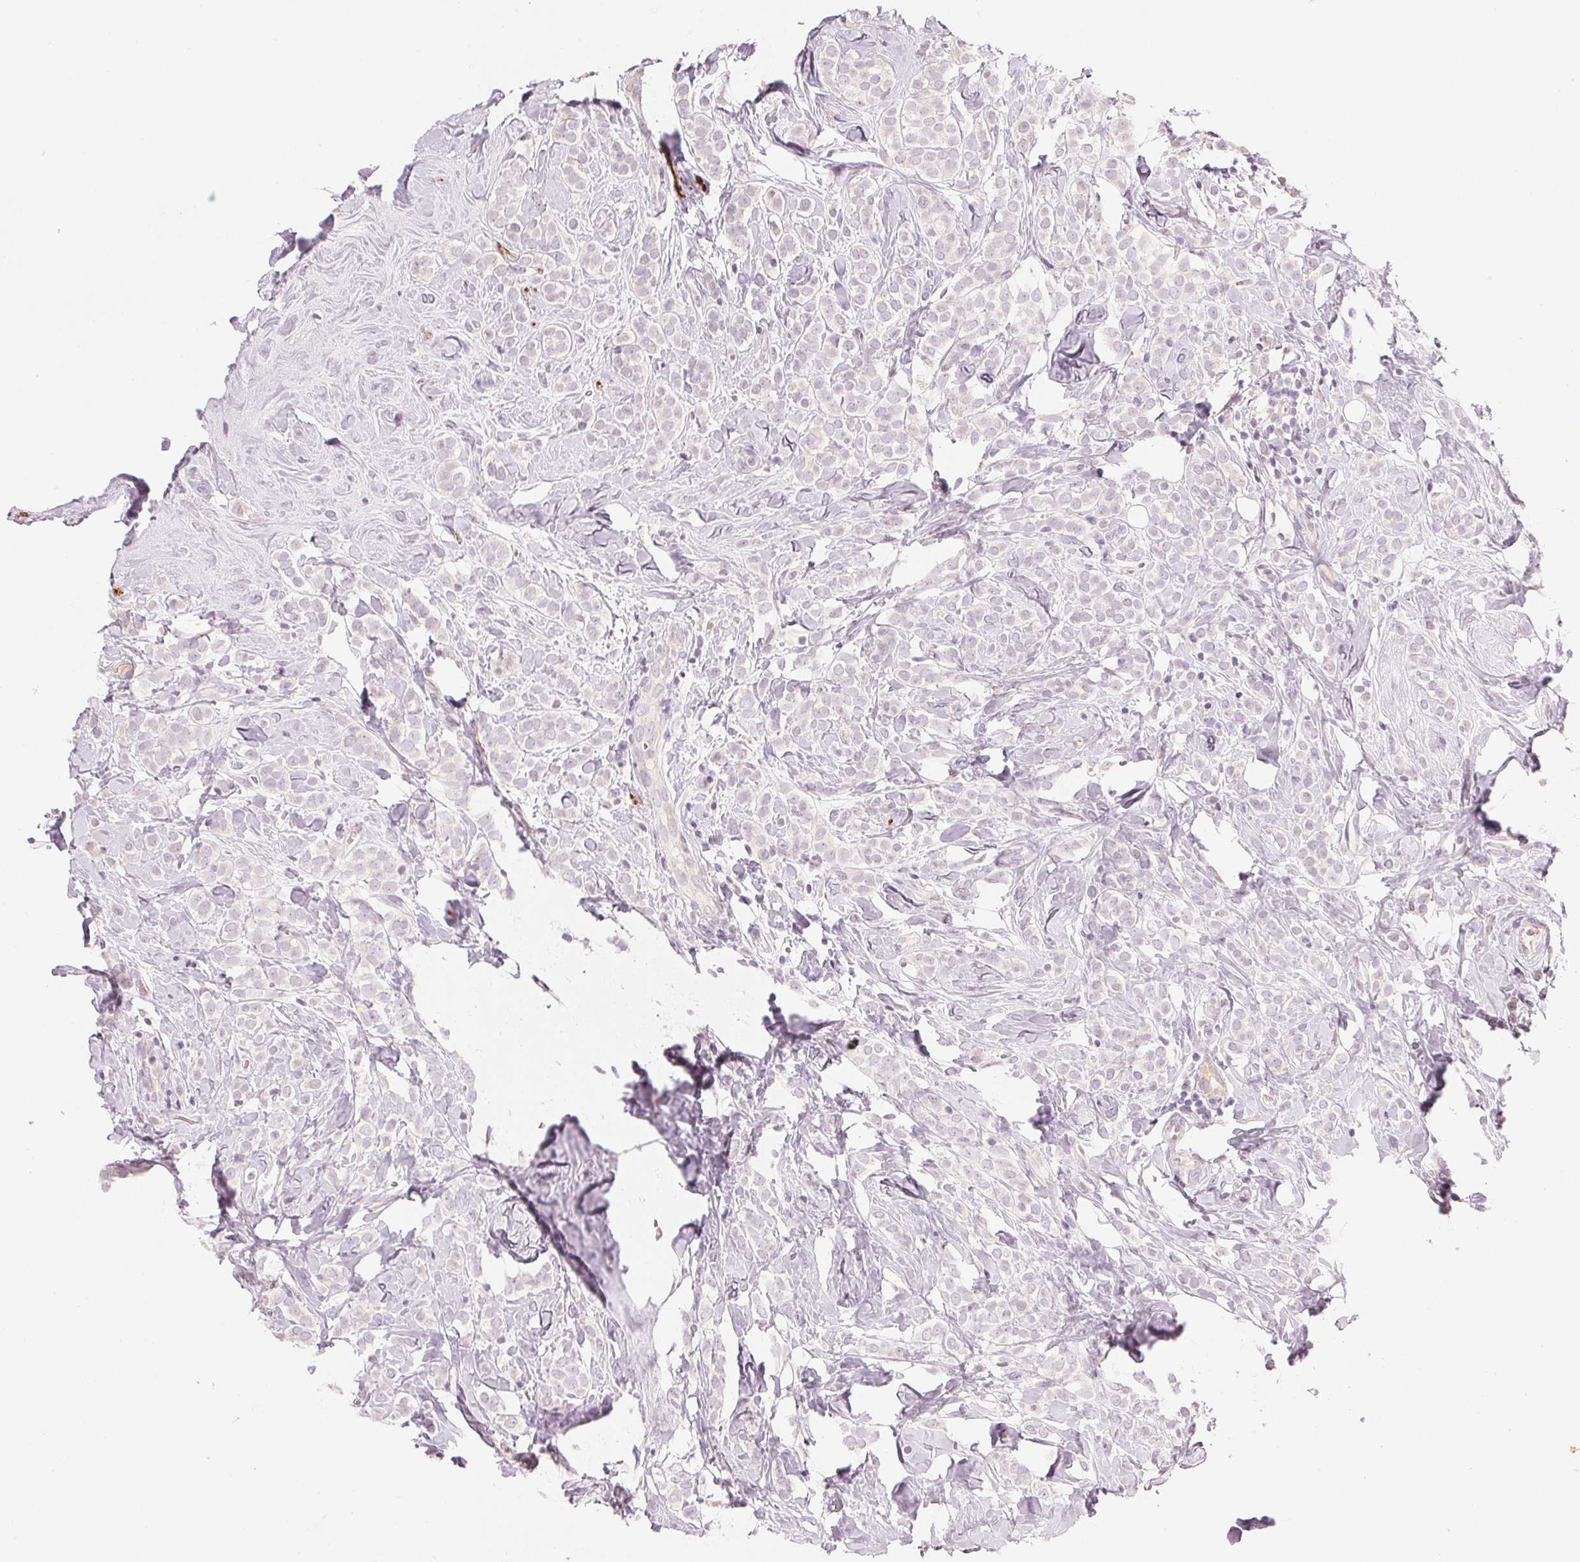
{"staining": {"intensity": "negative", "quantity": "none", "location": "none"}, "tissue": "breast cancer", "cell_type": "Tumor cells", "image_type": "cancer", "snomed": [{"axis": "morphology", "description": "Lobular carcinoma"}, {"axis": "topography", "description": "Breast"}], "caption": "Lobular carcinoma (breast) was stained to show a protein in brown. There is no significant expression in tumor cells.", "gene": "SLC17A4", "patient": {"sex": "female", "age": 49}}